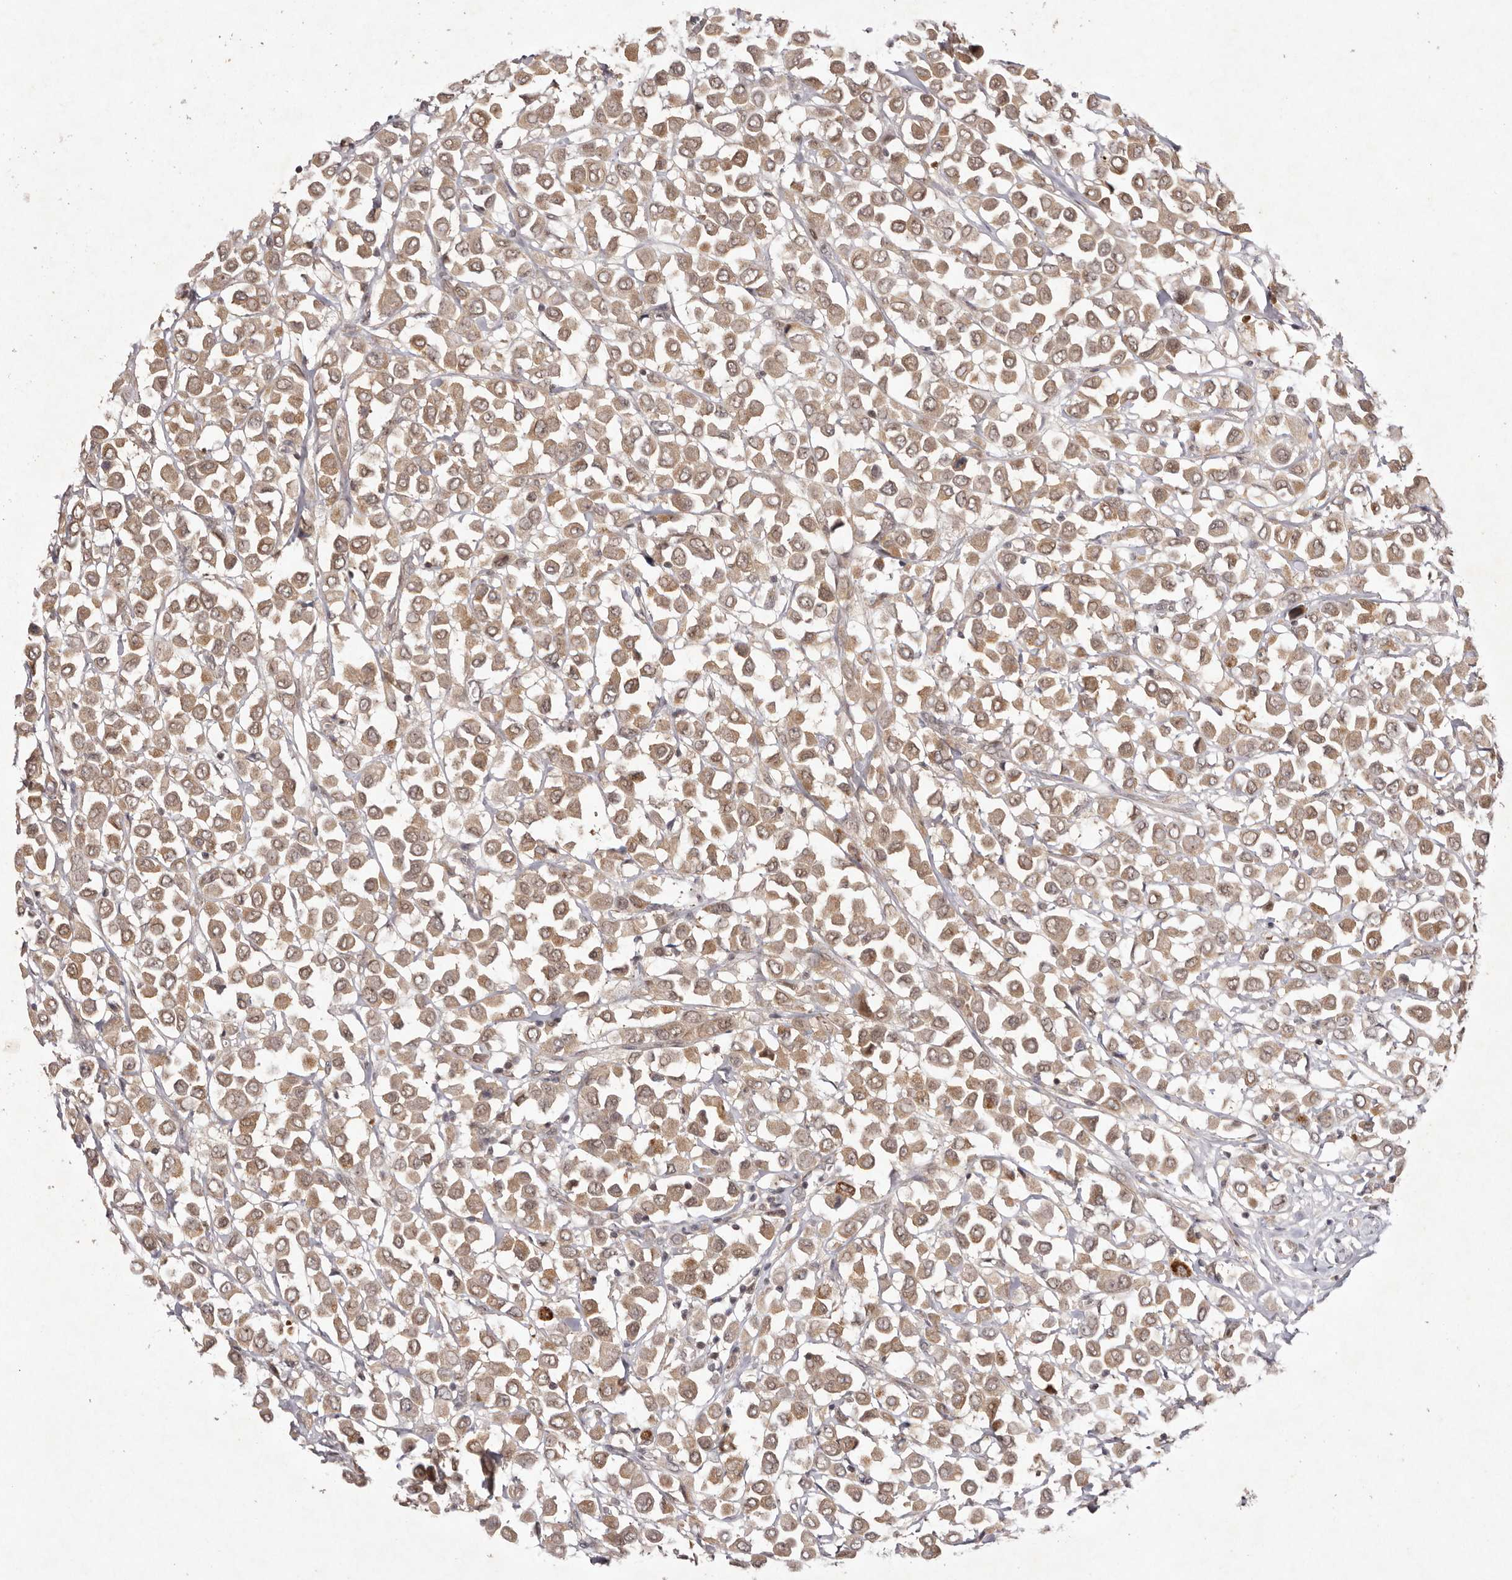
{"staining": {"intensity": "moderate", "quantity": ">75%", "location": "cytoplasmic/membranous"}, "tissue": "breast cancer", "cell_type": "Tumor cells", "image_type": "cancer", "snomed": [{"axis": "morphology", "description": "Duct carcinoma"}, {"axis": "topography", "description": "Breast"}], "caption": "Invasive ductal carcinoma (breast) stained for a protein displays moderate cytoplasmic/membranous positivity in tumor cells.", "gene": "BUD31", "patient": {"sex": "female", "age": 61}}